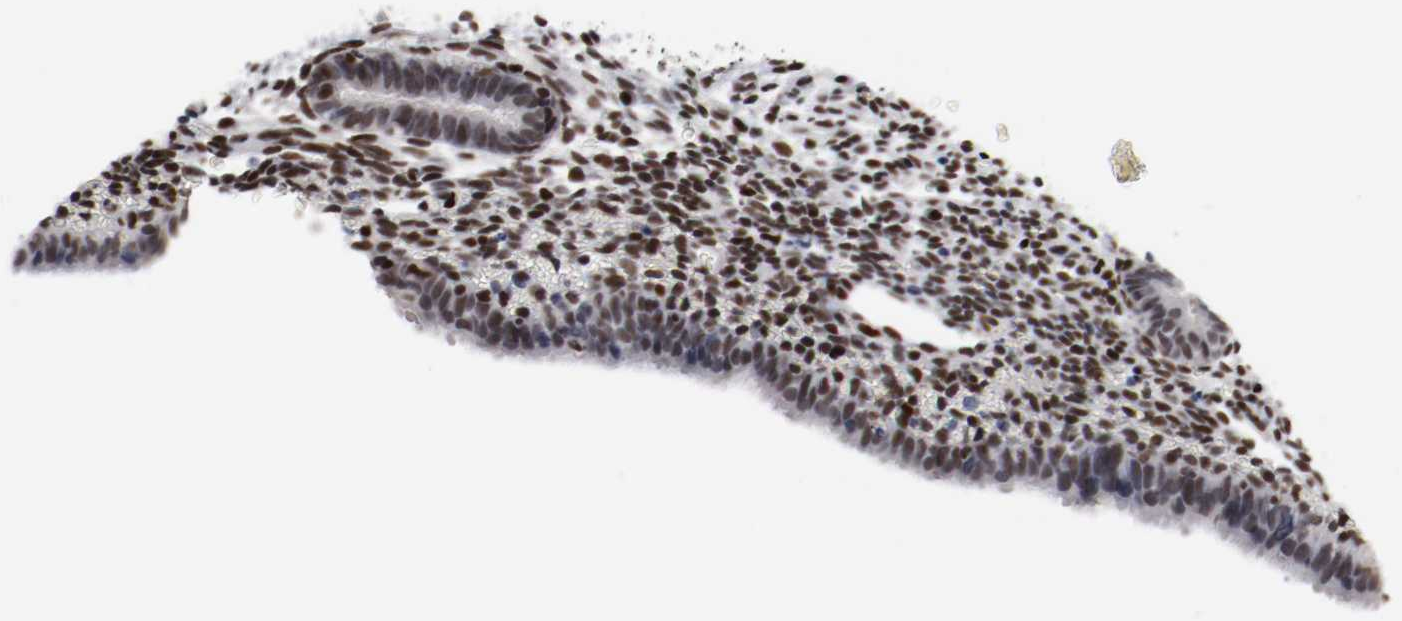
{"staining": {"intensity": "strong", "quantity": "25%-75%", "location": "nuclear"}, "tissue": "endometrium", "cell_type": "Cells in endometrial stroma", "image_type": "normal", "snomed": [{"axis": "morphology", "description": "Normal tissue, NOS"}, {"axis": "topography", "description": "Endometrium"}], "caption": "Protein analysis of benign endometrium reveals strong nuclear staining in about 25%-75% of cells in endometrial stroma. (IHC, brightfield microscopy, high magnification).", "gene": "MEF2D", "patient": {"sex": "female", "age": 27}}